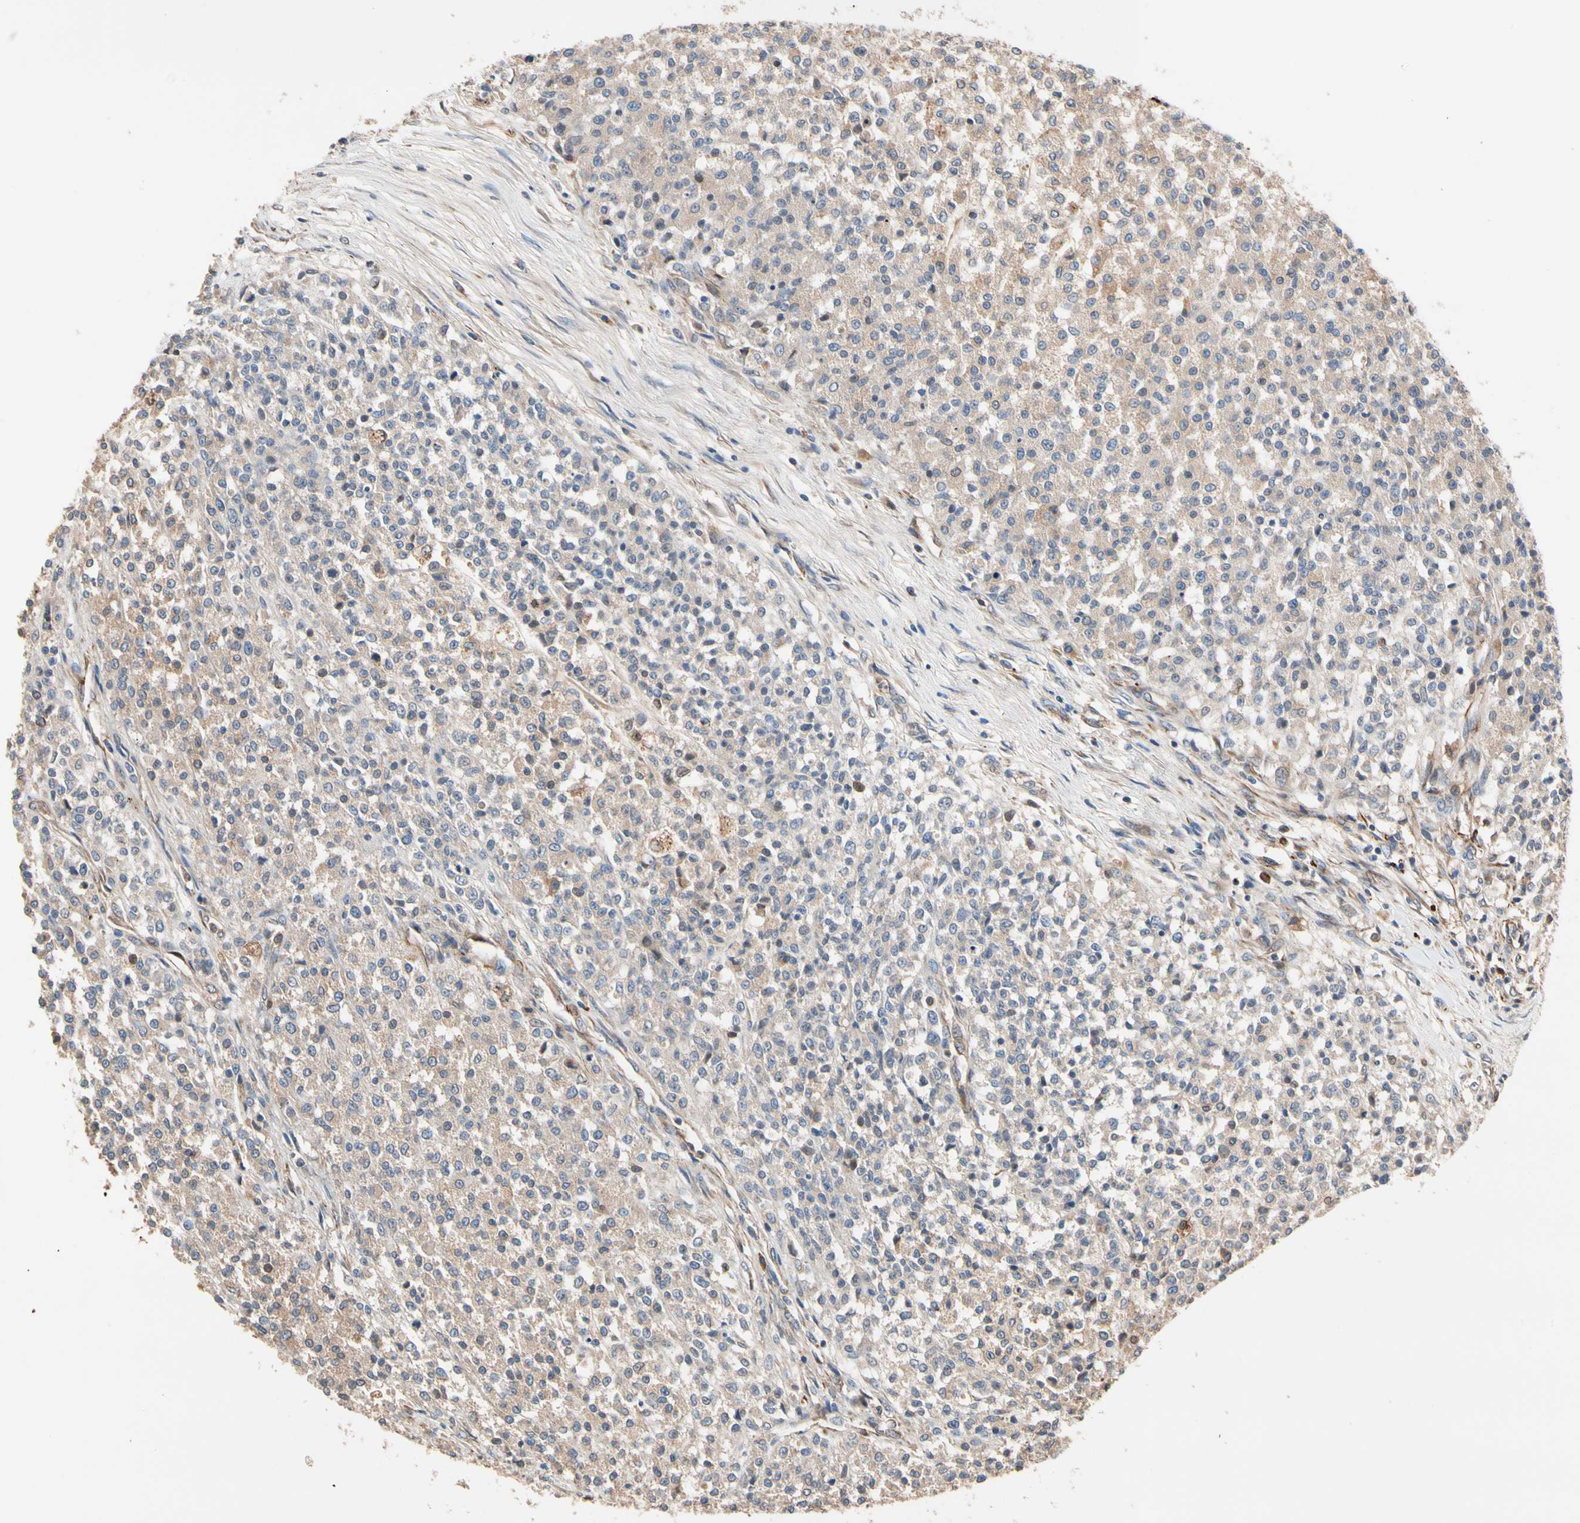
{"staining": {"intensity": "weak", "quantity": "25%-75%", "location": "cytoplasmic/membranous"}, "tissue": "testis cancer", "cell_type": "Tumor cells", "image_type": "cancer", "snomed": [{"axis": "morphology", "description": "Seminoma, NOS"}, {"axis": "topography", "description": "Testis"}], "caption": "High-power microscopy captured an immunohistochemistry (IHC) image of testis cancer (seminoma), revealing weak cytoplasmic/membranous positivity in approximately 25%-75% of tumor cells.", "gene": "FGD6", "patient": {"sex": "male", "age": 59}}